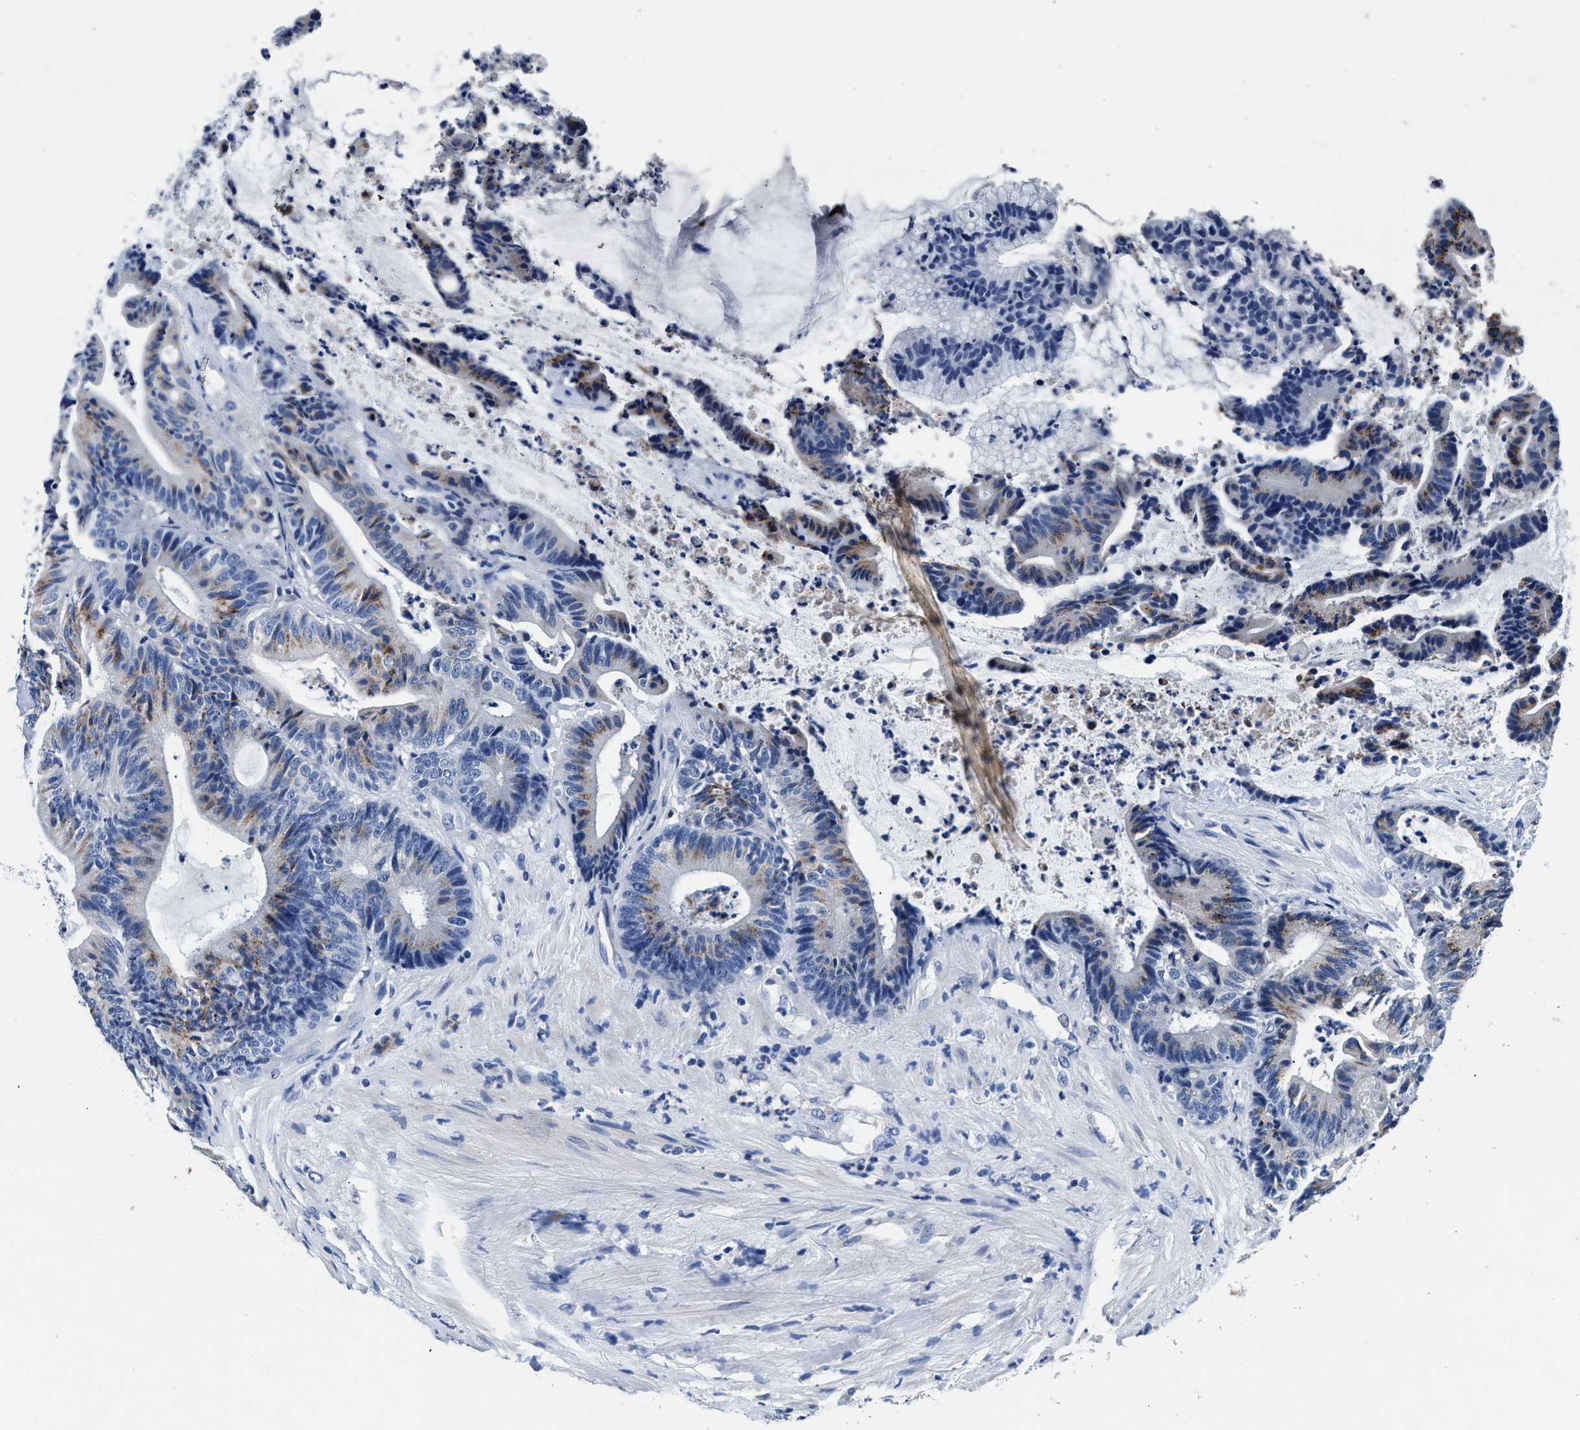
{"staining": {"intensity": "moderate", "quantity": "<25%", "location": "cytoplasmic/membranous"}, "tissue": "colorectal cancer", "cell_type": "Tumor cells", "image_type": "cancer", "snomed": [{"axis": "morphology", "description": "Adenocarcinoma, NOS"}, {"axis": "topography", "description": "Colon"}], "caption": "IHC photomicrograph of neoplastic tissue: colorectal adenocarcinoma stained using IHC demonstrates low levels of moderate protein expression localized specifically in the cytoplasmic/membranous of tumor cells, appearing as a cytoplasmic/membranous brown color.", "gene": "GSTM1", "patient": {"sex": "female", "age": 84}}